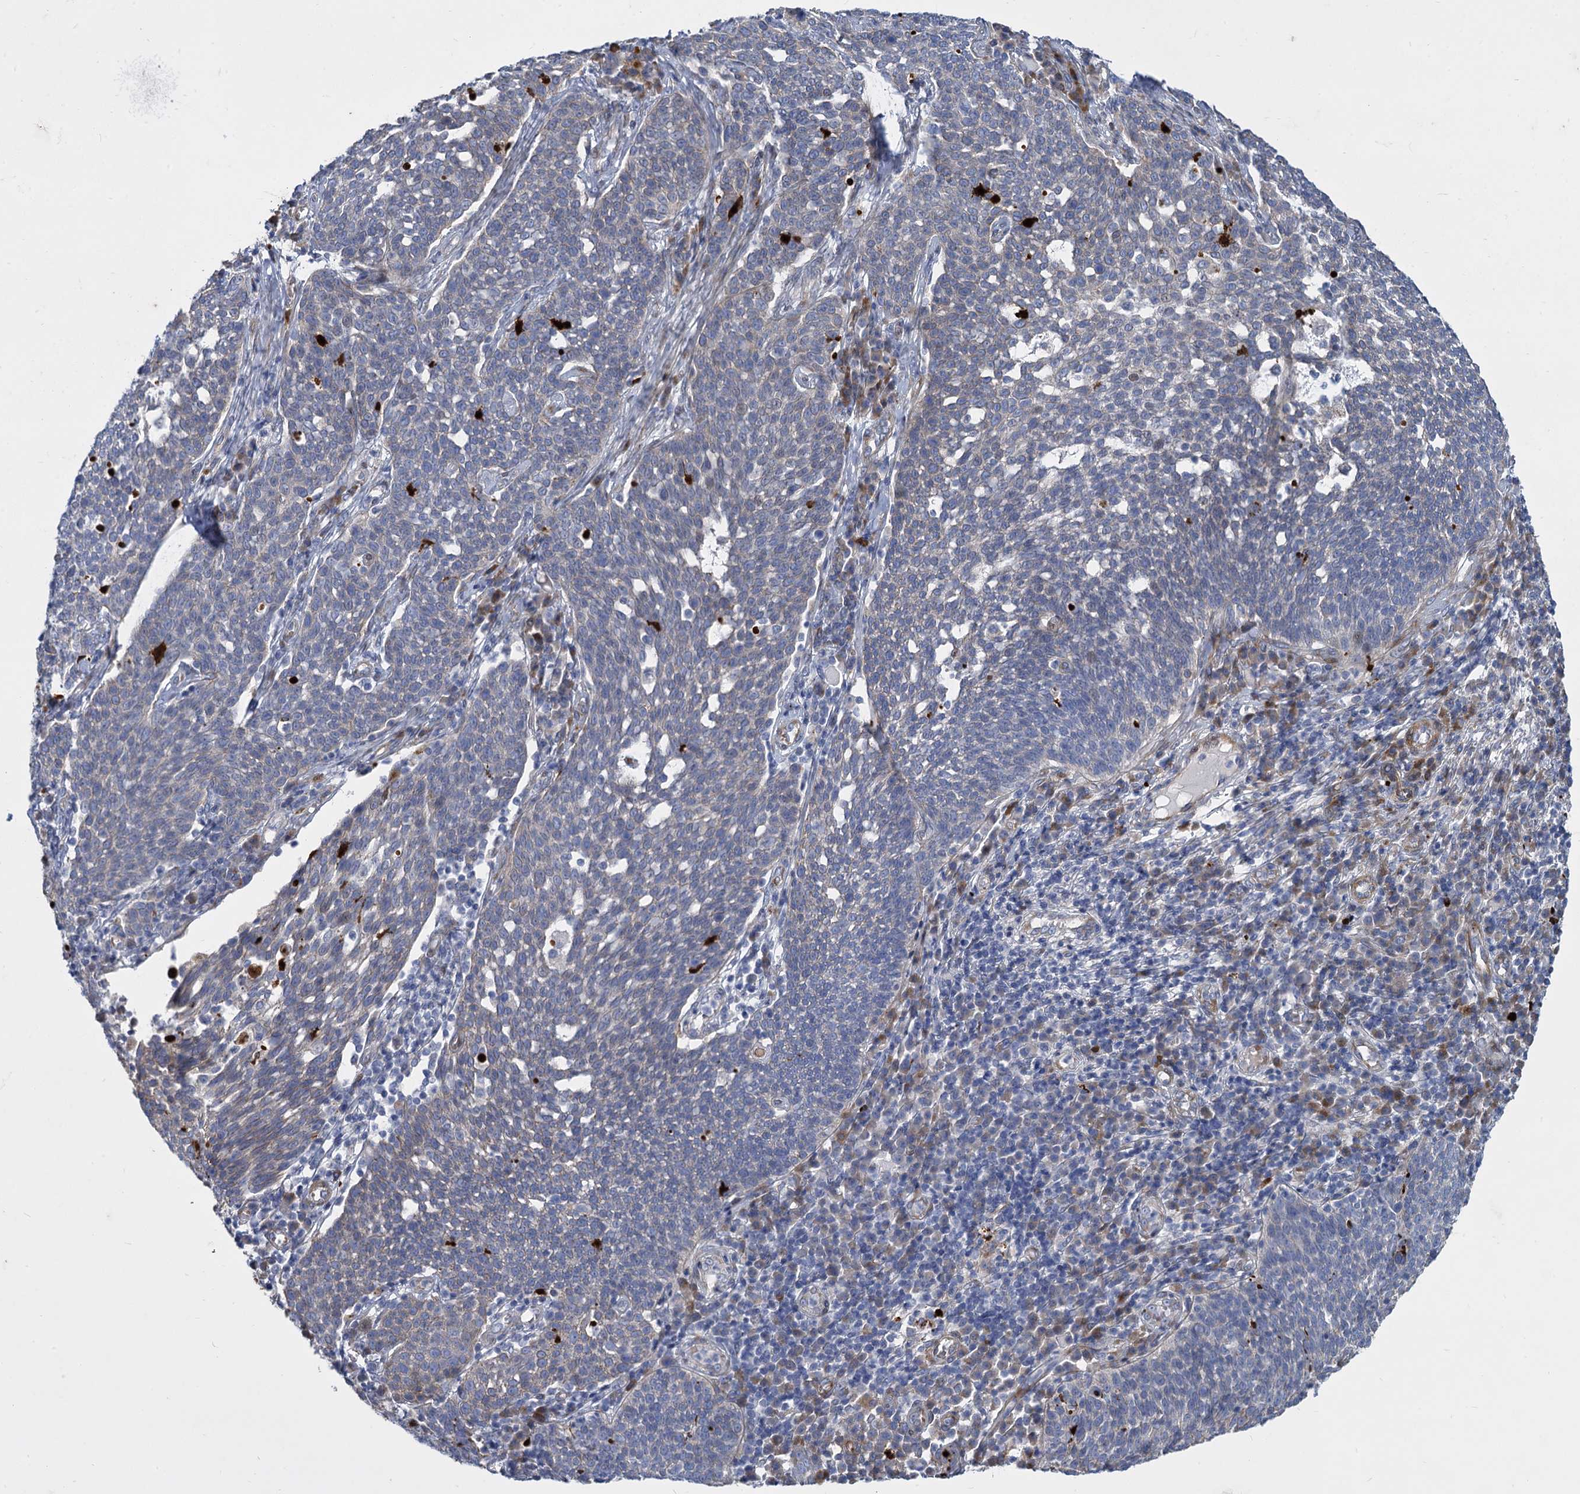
{"staining": {"intensity": "negative", "quantity": "none", "location": "none"}, "tissue": "cervical cancer", "cell_type": "Tumor cells", "image_type": "cancer", "snomed": [{"axis": "morphology", "description": "Squamous cell carcinoma, NOS"}, {"axis": "topography", "description": "Cervix"}], "caption": "Immunohistochemistry (IHC) photomicrograph of neoplastic tissue: human squamous cell carcinoma (cervical) stained with DAB (3,3'-diaminobenzidine) reveals no significant protein staining in tumor cells. (DAB (3,3'-diaminobenzidine) immunohistochemistry with hematoxylin counter stain).", "gene": "TRIM77", "patient": {"sex": "female", "age": 34}}